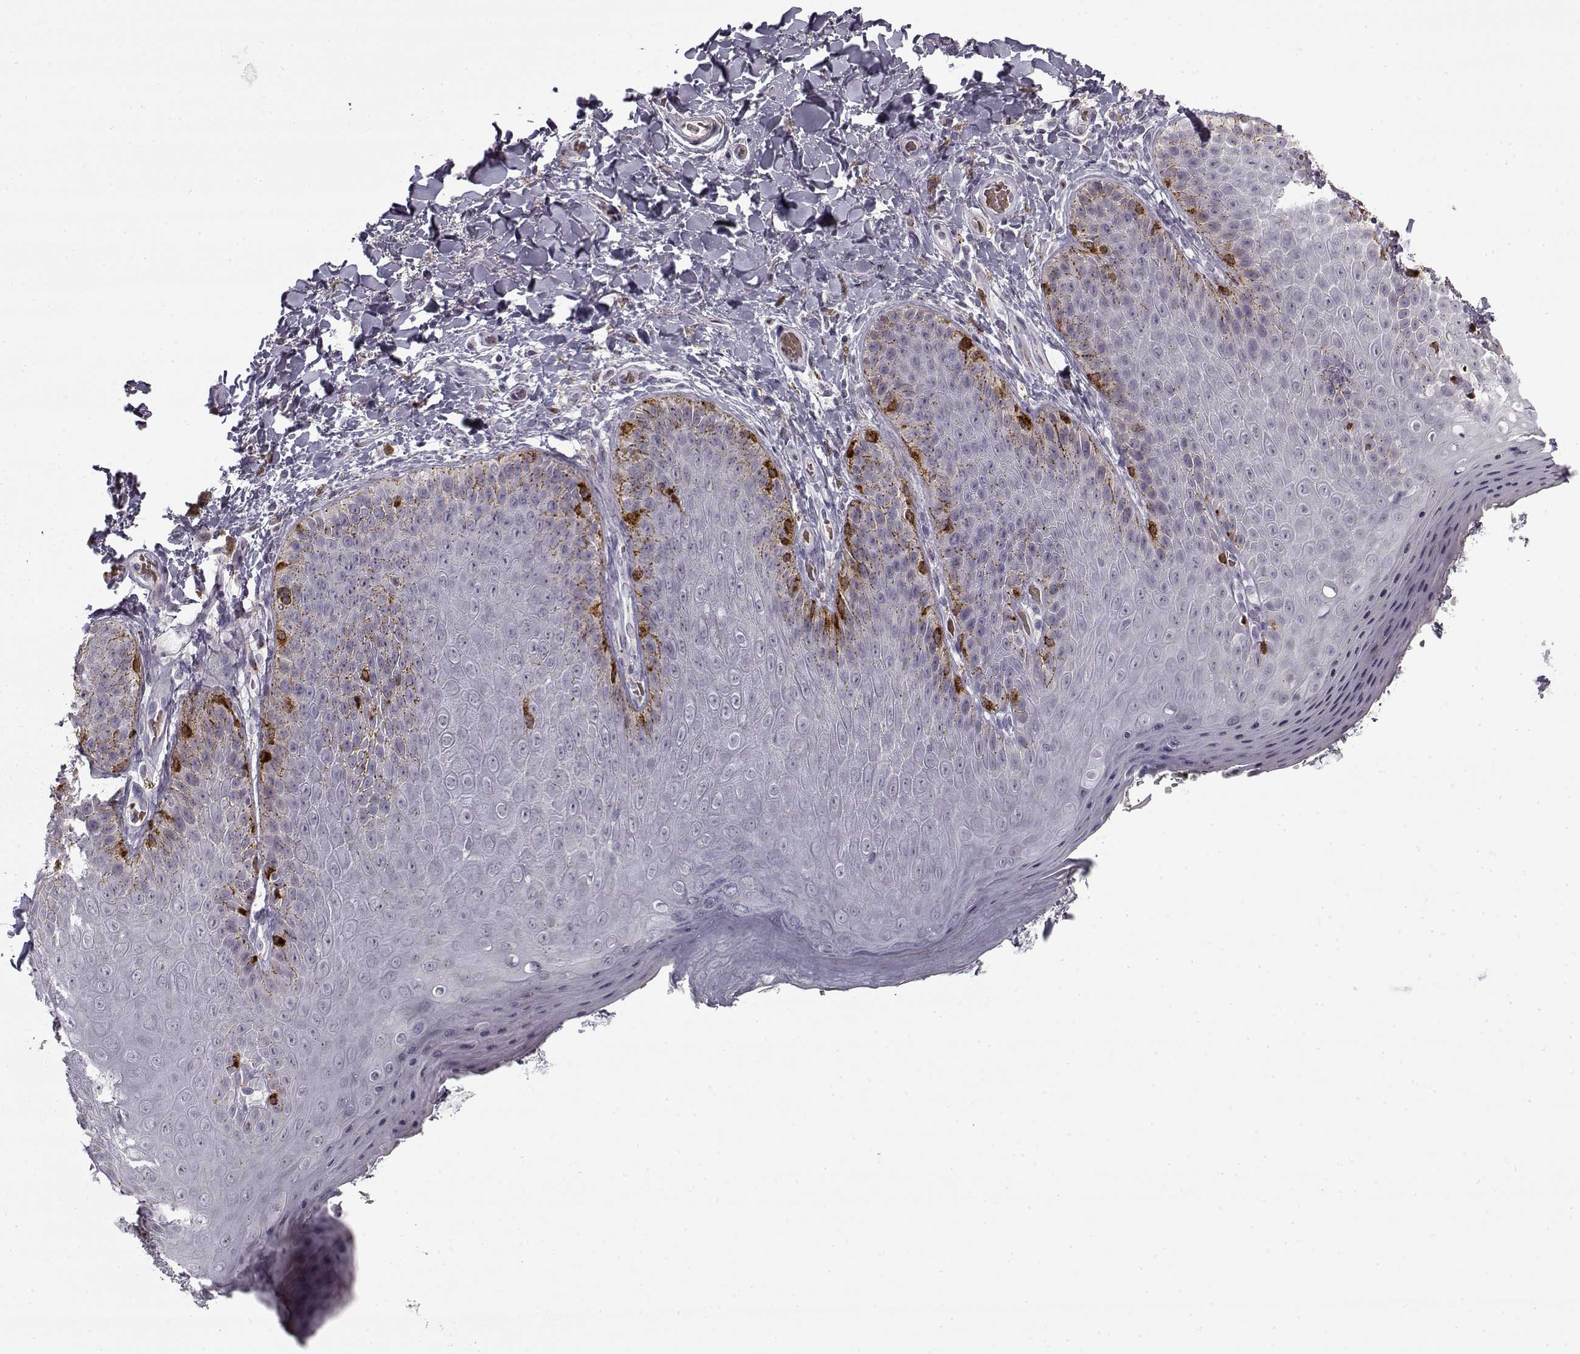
{"staining": {"intensity": "negative", "quantity": "none", "location": "none"}, "tissue": "skin", "cell_type": "Epidermal cells", "image_type": "normal", "snomed": [{"axis": "morphology", "description": "Normal tissue, NOS"}, {"axis": "topography", "description": "Anal"}], "caption": "Immunohistochemical staining of unremarkable human skin exhibits no significant staining in epidermal cells. (DAB (3,3'-diaminobenzidine) immunohistochemistry, high magnification).", "gene": "SNCA", "patient": {"sex": "male", "age": 53}}